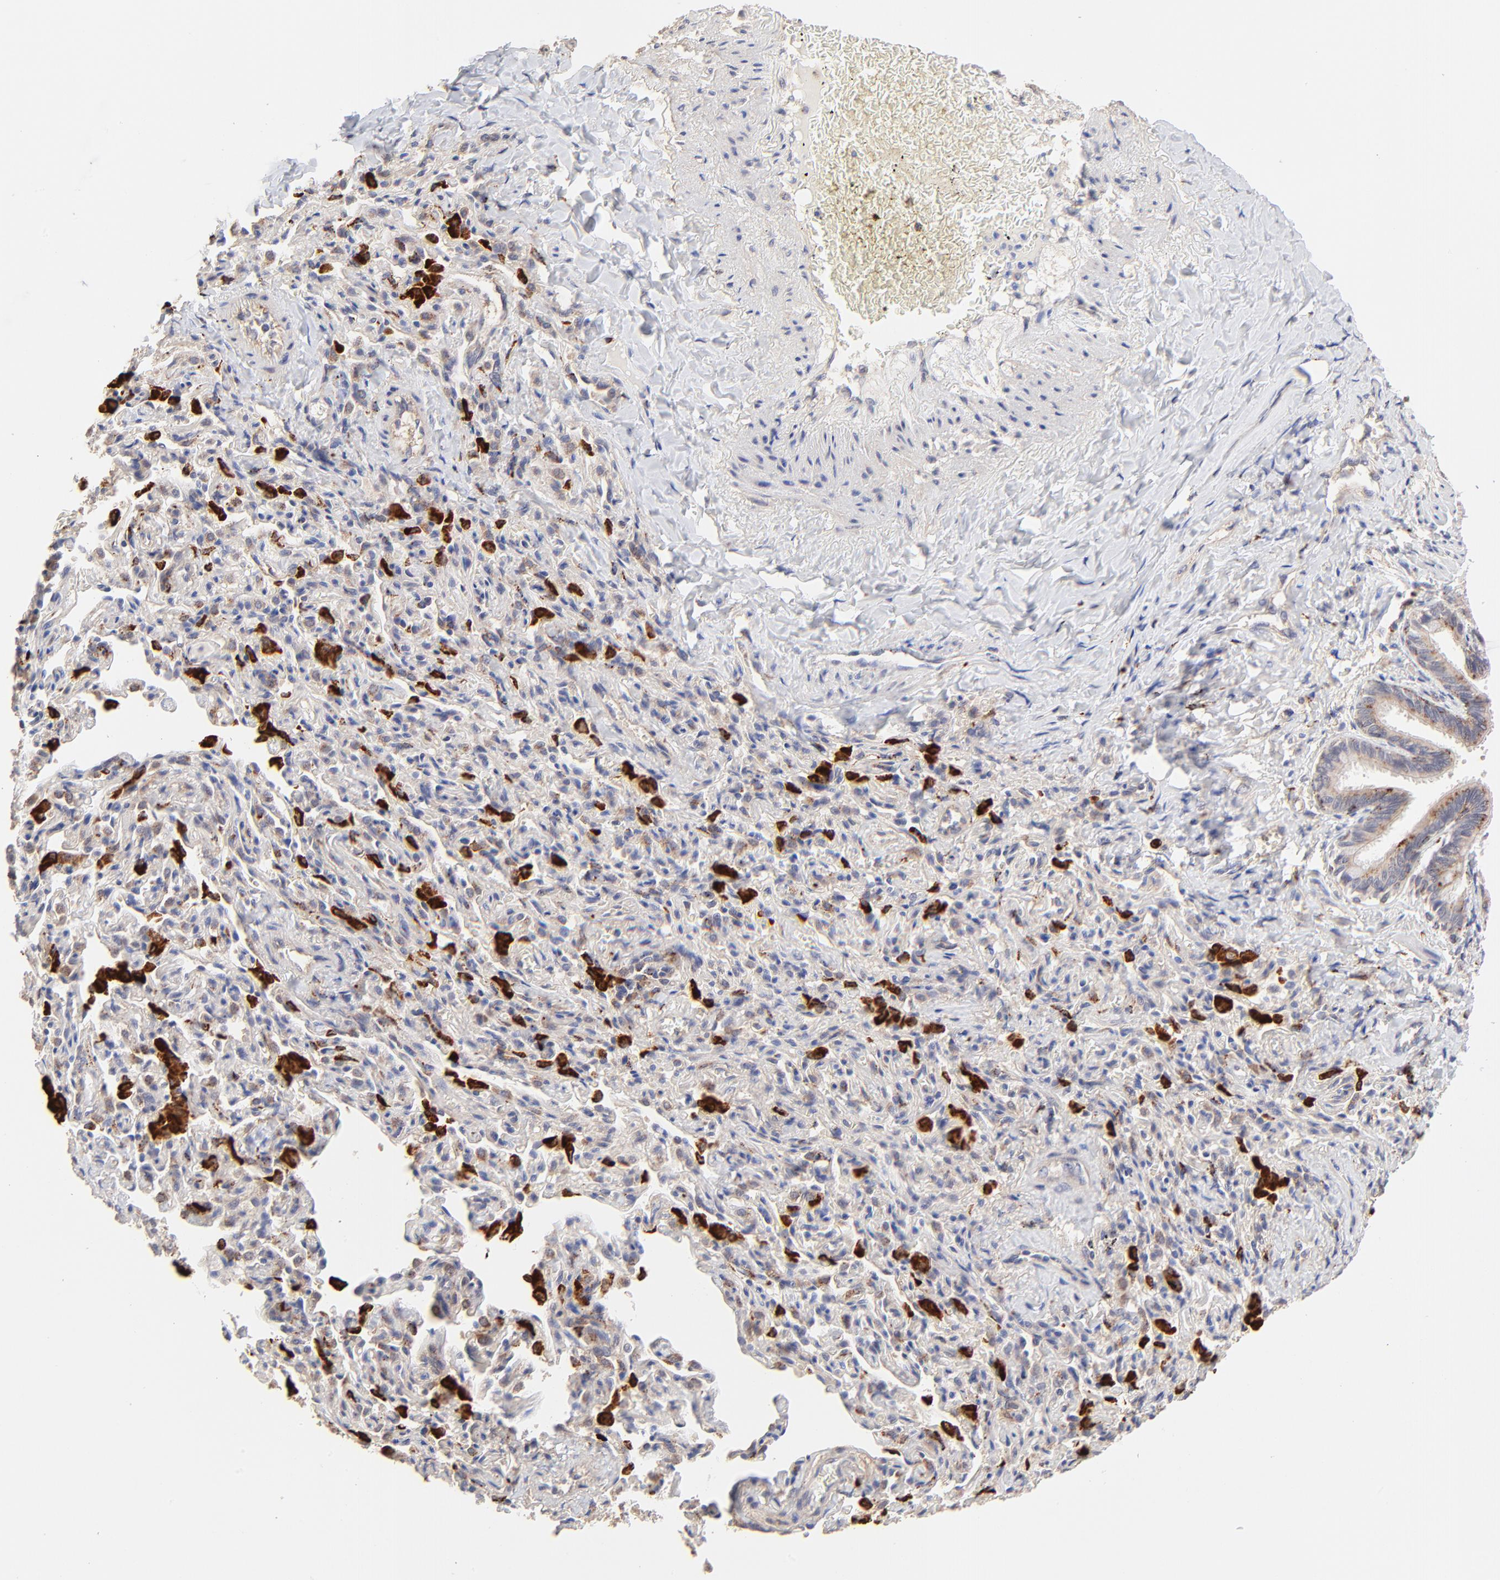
{"staining": {"intensity": "moderate", "quantity": ">75%", "location": "cytoplasmic/membranous"}, "tissue": "bronchus", "cell_type": "Respiratory epithelial cells", "image_type": "normal", "snomed": [{"axis": "morphology", "description": "Normal tissue, NOS"}, {"axis": "topography", "description": "Lung"}], "caption": "IHC histopathology image of benign bronchus: human bronchus stained using immunohistochemistry demonstrates medium levels of moderate protein expression localized specifically in the cytoplasmic/membranous of respiratory epithelial cells, appearing as a cytoplasmic/membranous brown color.", "gene": "PDE4B", "patient": {"sex": "male", "age": 64}}